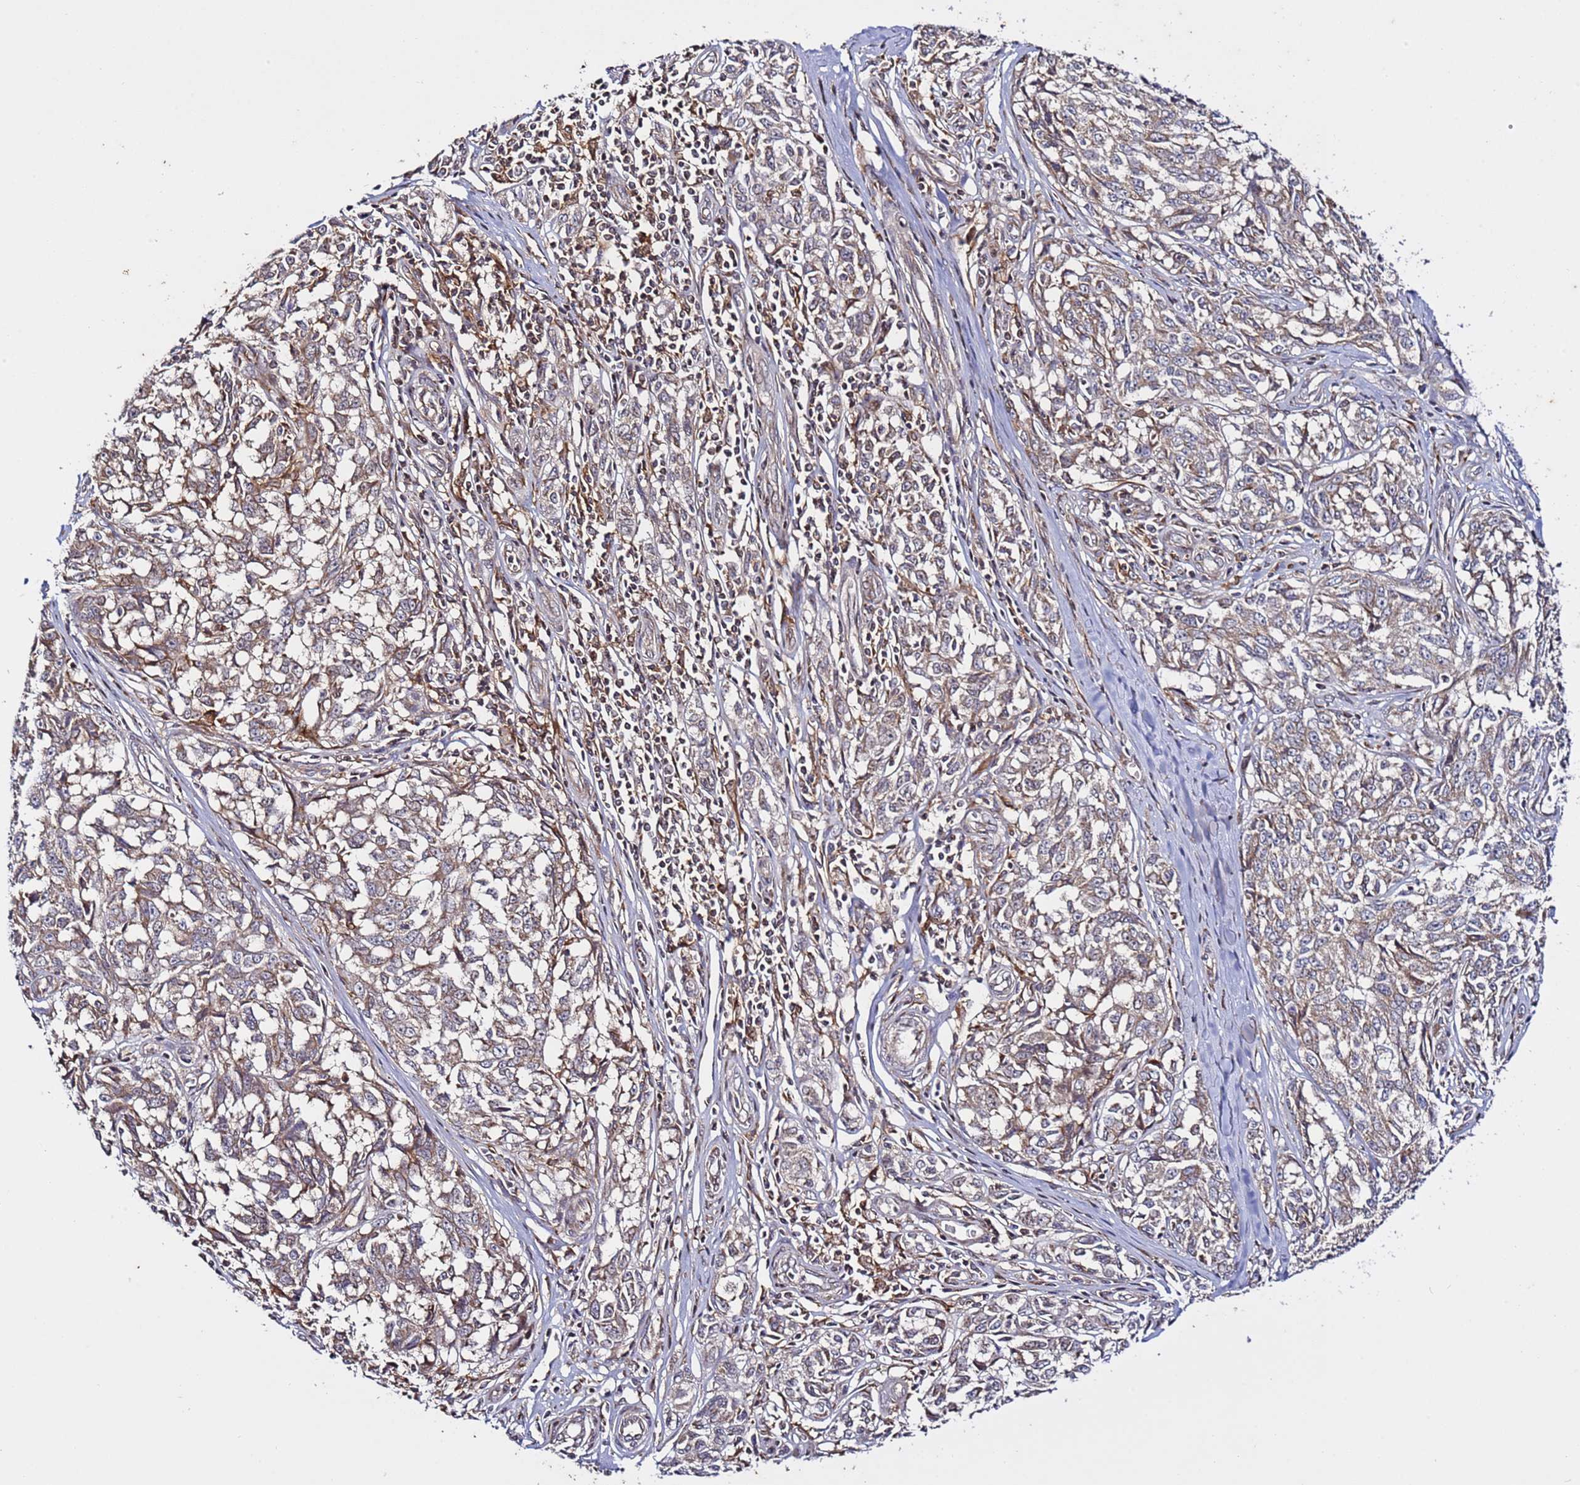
{"staining": {"intensity": "weak", "quantity": ">75%", "location": "cytoplasmic/membranous"}, "tissue": "melanoma", "cell_type": "Tumor cells", "image_type": "cancer", "snomed": [{"axis": "morphology", "description": "Malignant melanoma, NOS"}, {"axis": "topography", "description": "Skin"}], "caption": "Immunohistochemical staining of human malignant melanoma exhibits low levels of weak cytoplasmic/membranous expression in about >75% of tumor cells. (DAB (3,3'-diaminobenzidine) IHC, brown staining for protein, blue staining for nuclei).", "gene": "TMEM176B", "patient": {"sex": "female", "age": 64}}